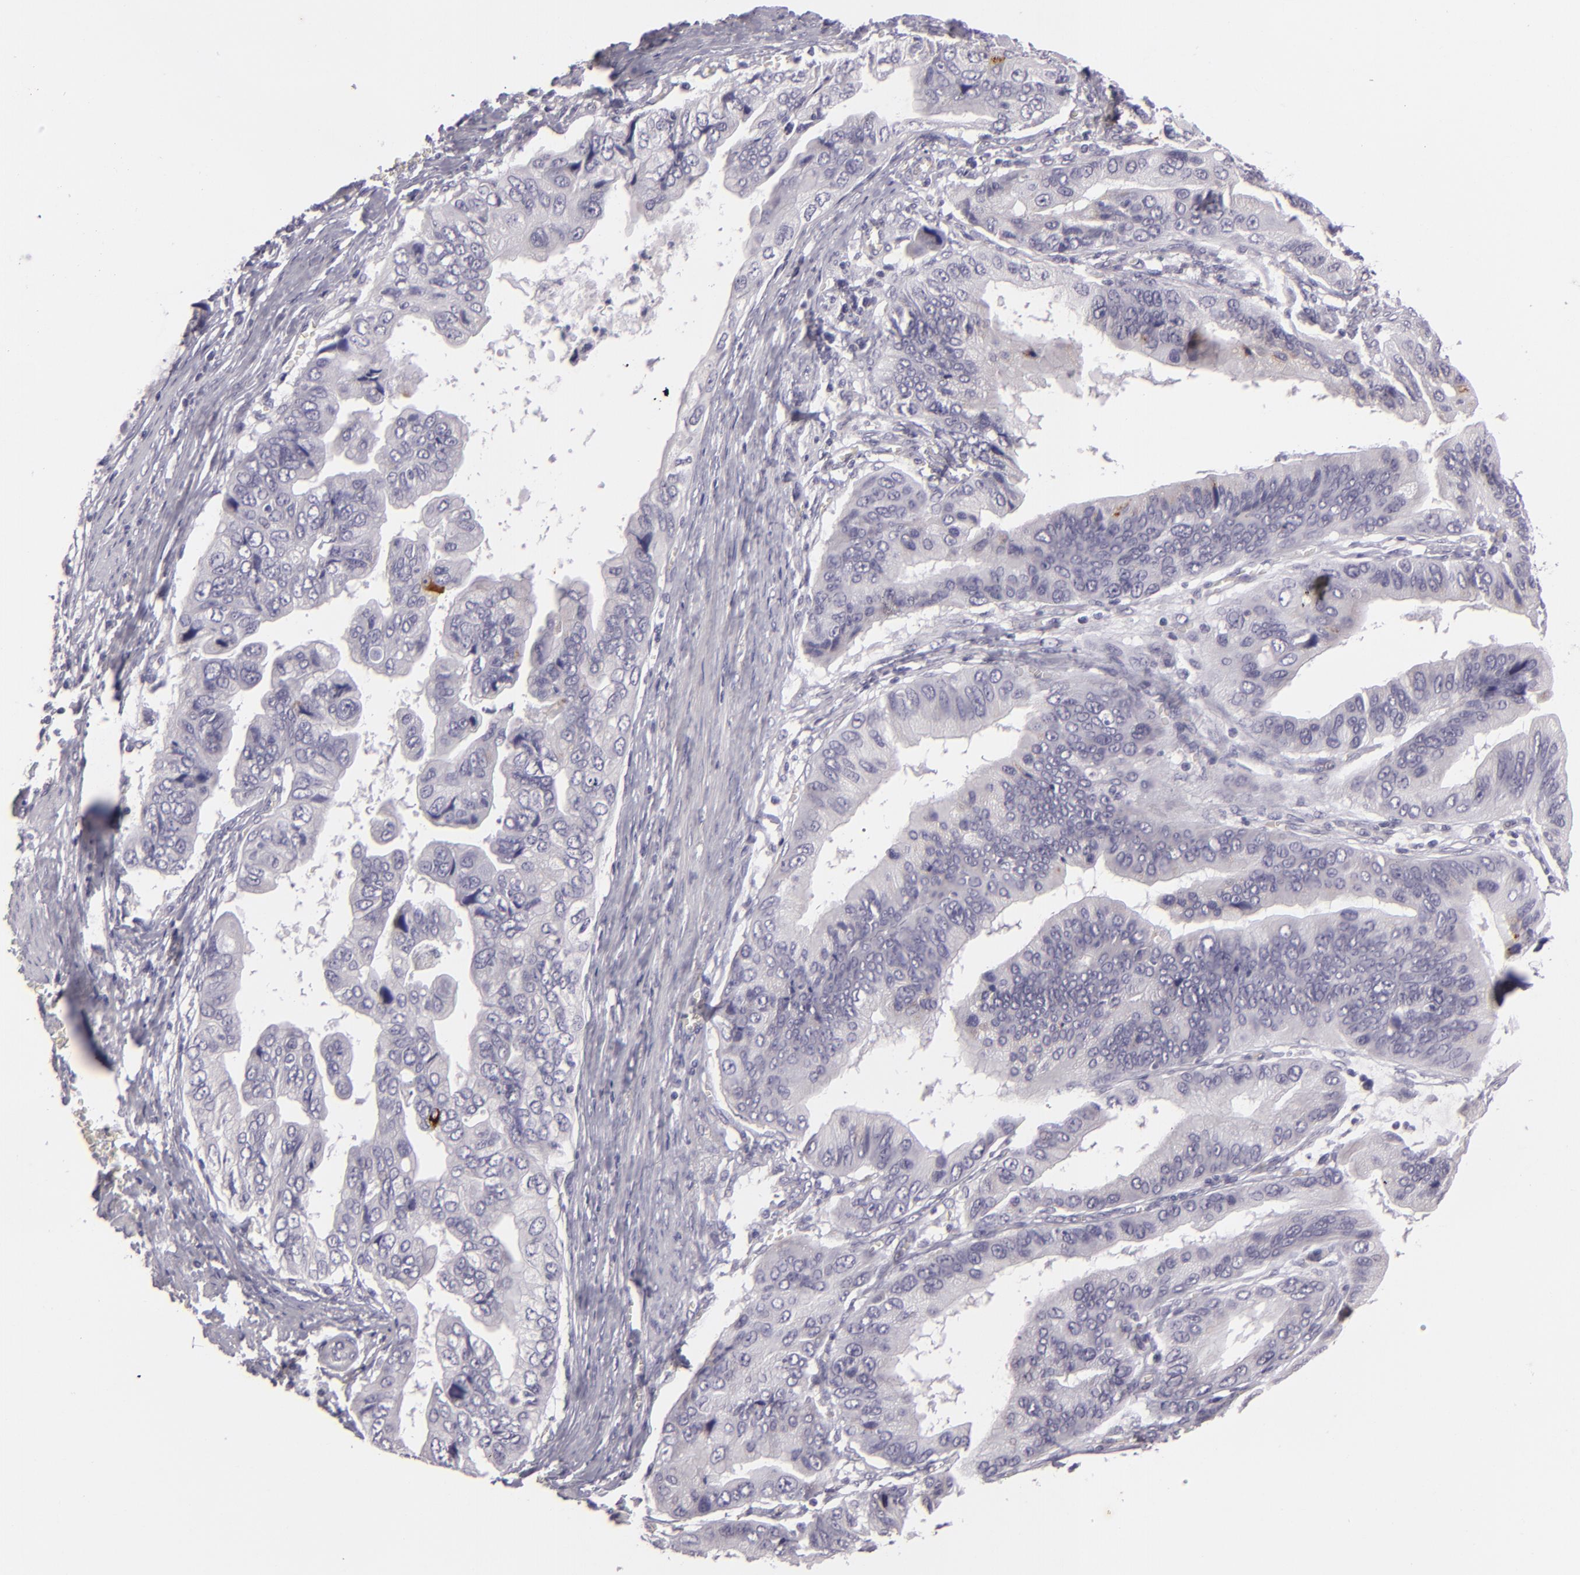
{"staining": {"intensity": "negative", "quantity": "none", "location": "none"}, "tissue": "stomach cancer", "cell_type": "Tumor cells", "image_type": "cancer", "snomed": [{"axis": "morphology", "description": "Adenocarcinoma, NOS"}, {"axis": "topography", "description": "Stomach, upper"}], "caption": "This histopathology image is of adenocarcinoma (stomach) stained with IHC to label a protein in brown with the nuclei are counter-stained blue. There is no staining in tumor cells.", "gene": "EGFL6", "patient": {"sex": "male", "age": 80}}